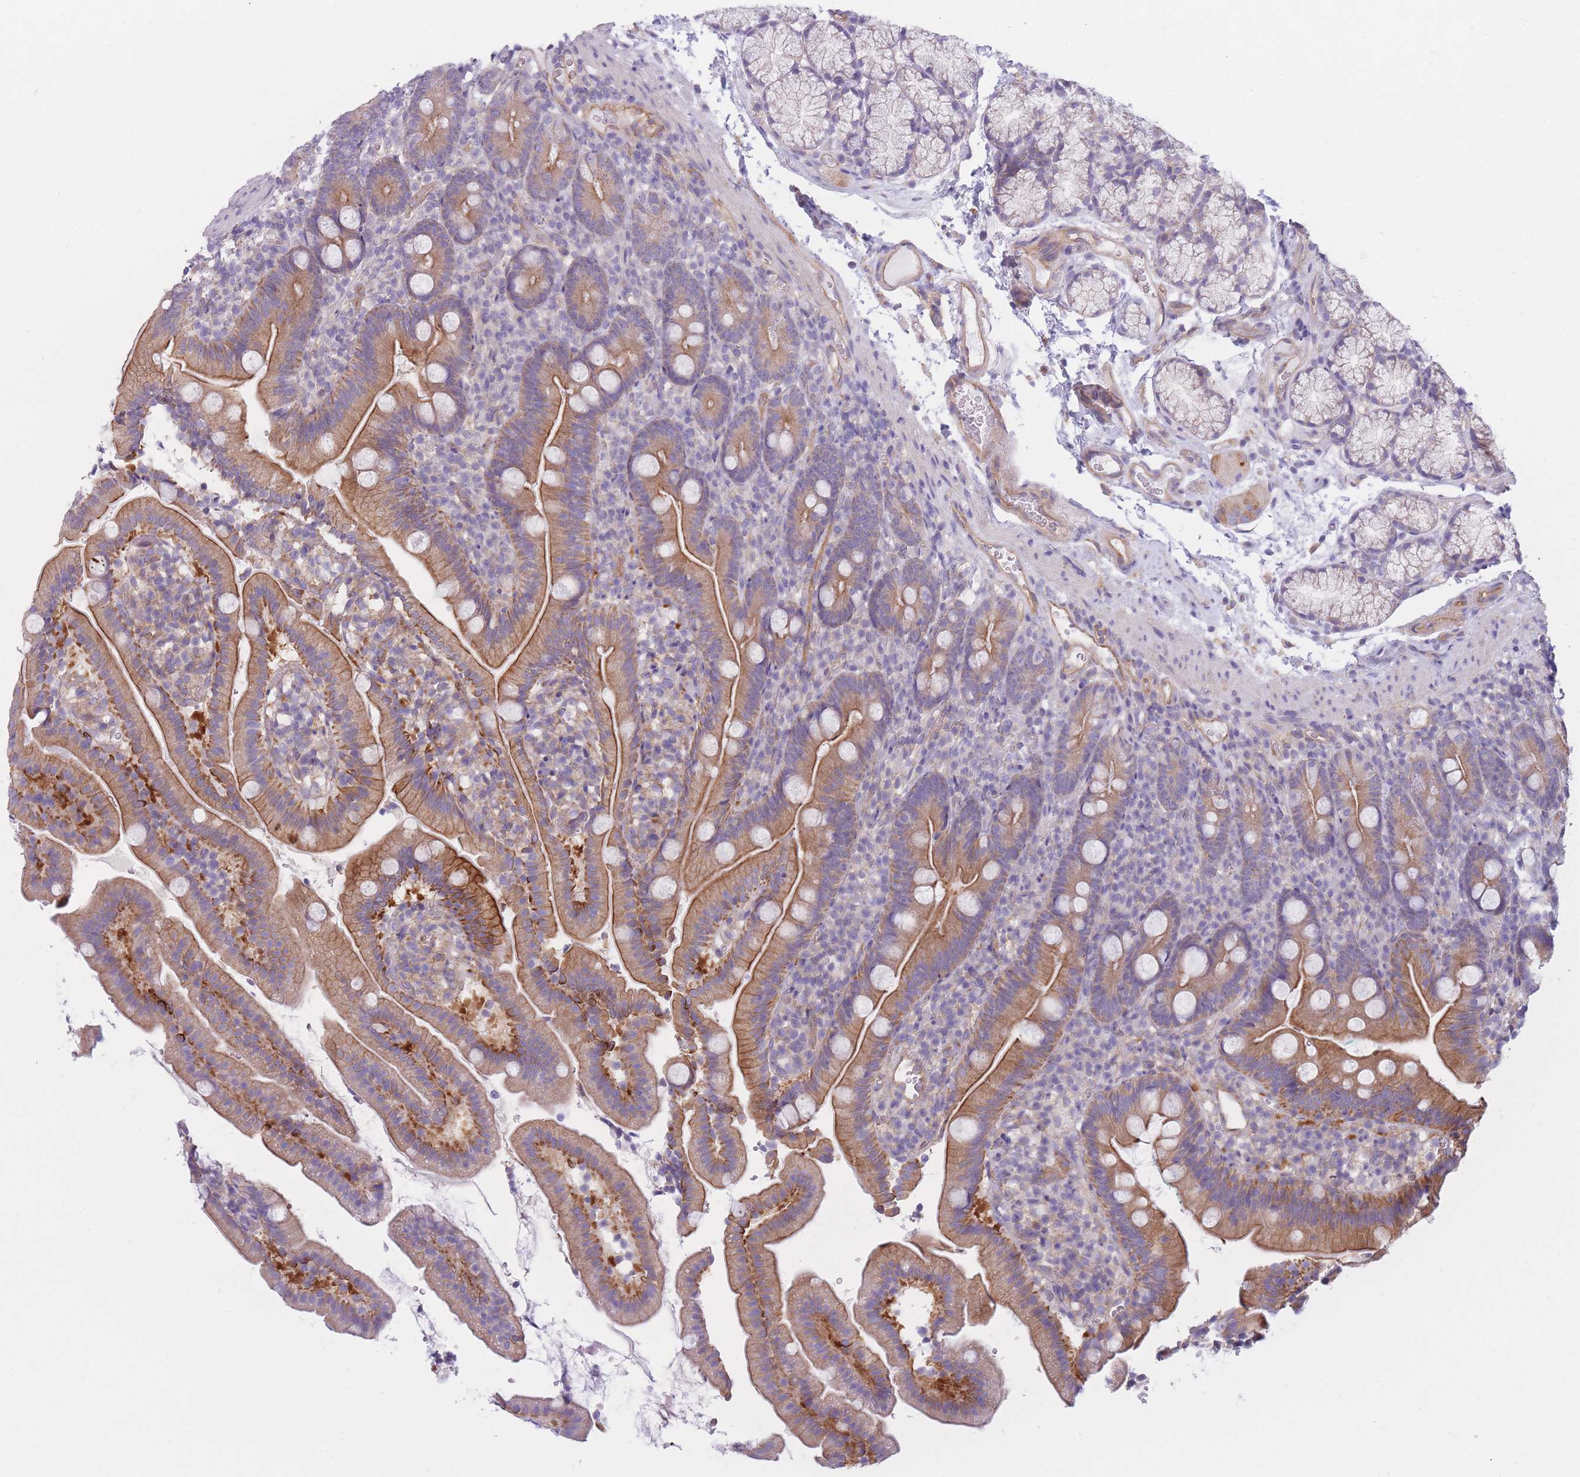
{"staining": {"intensity": "moderate", "quantity": "25%-75%", "location": "cytoplasmic/membranous"}, "tissue": "duodenum", "cell_type": "Glandular cells", "image_type": "normal", "snomed": [{"axis": "morphology", "description": "Normal tissue, NOS"}, {"axis": "topography", "description": "Duodenum"}], "caption": "Immunohistochemical staining of normal duodenum displays medium levels of moderate cytoplasmic/membranous positivity in approximately 25%-75% of glandular cells.", "gene": "SERPINB3", "patient": {"sex": "female", "age": 67}}